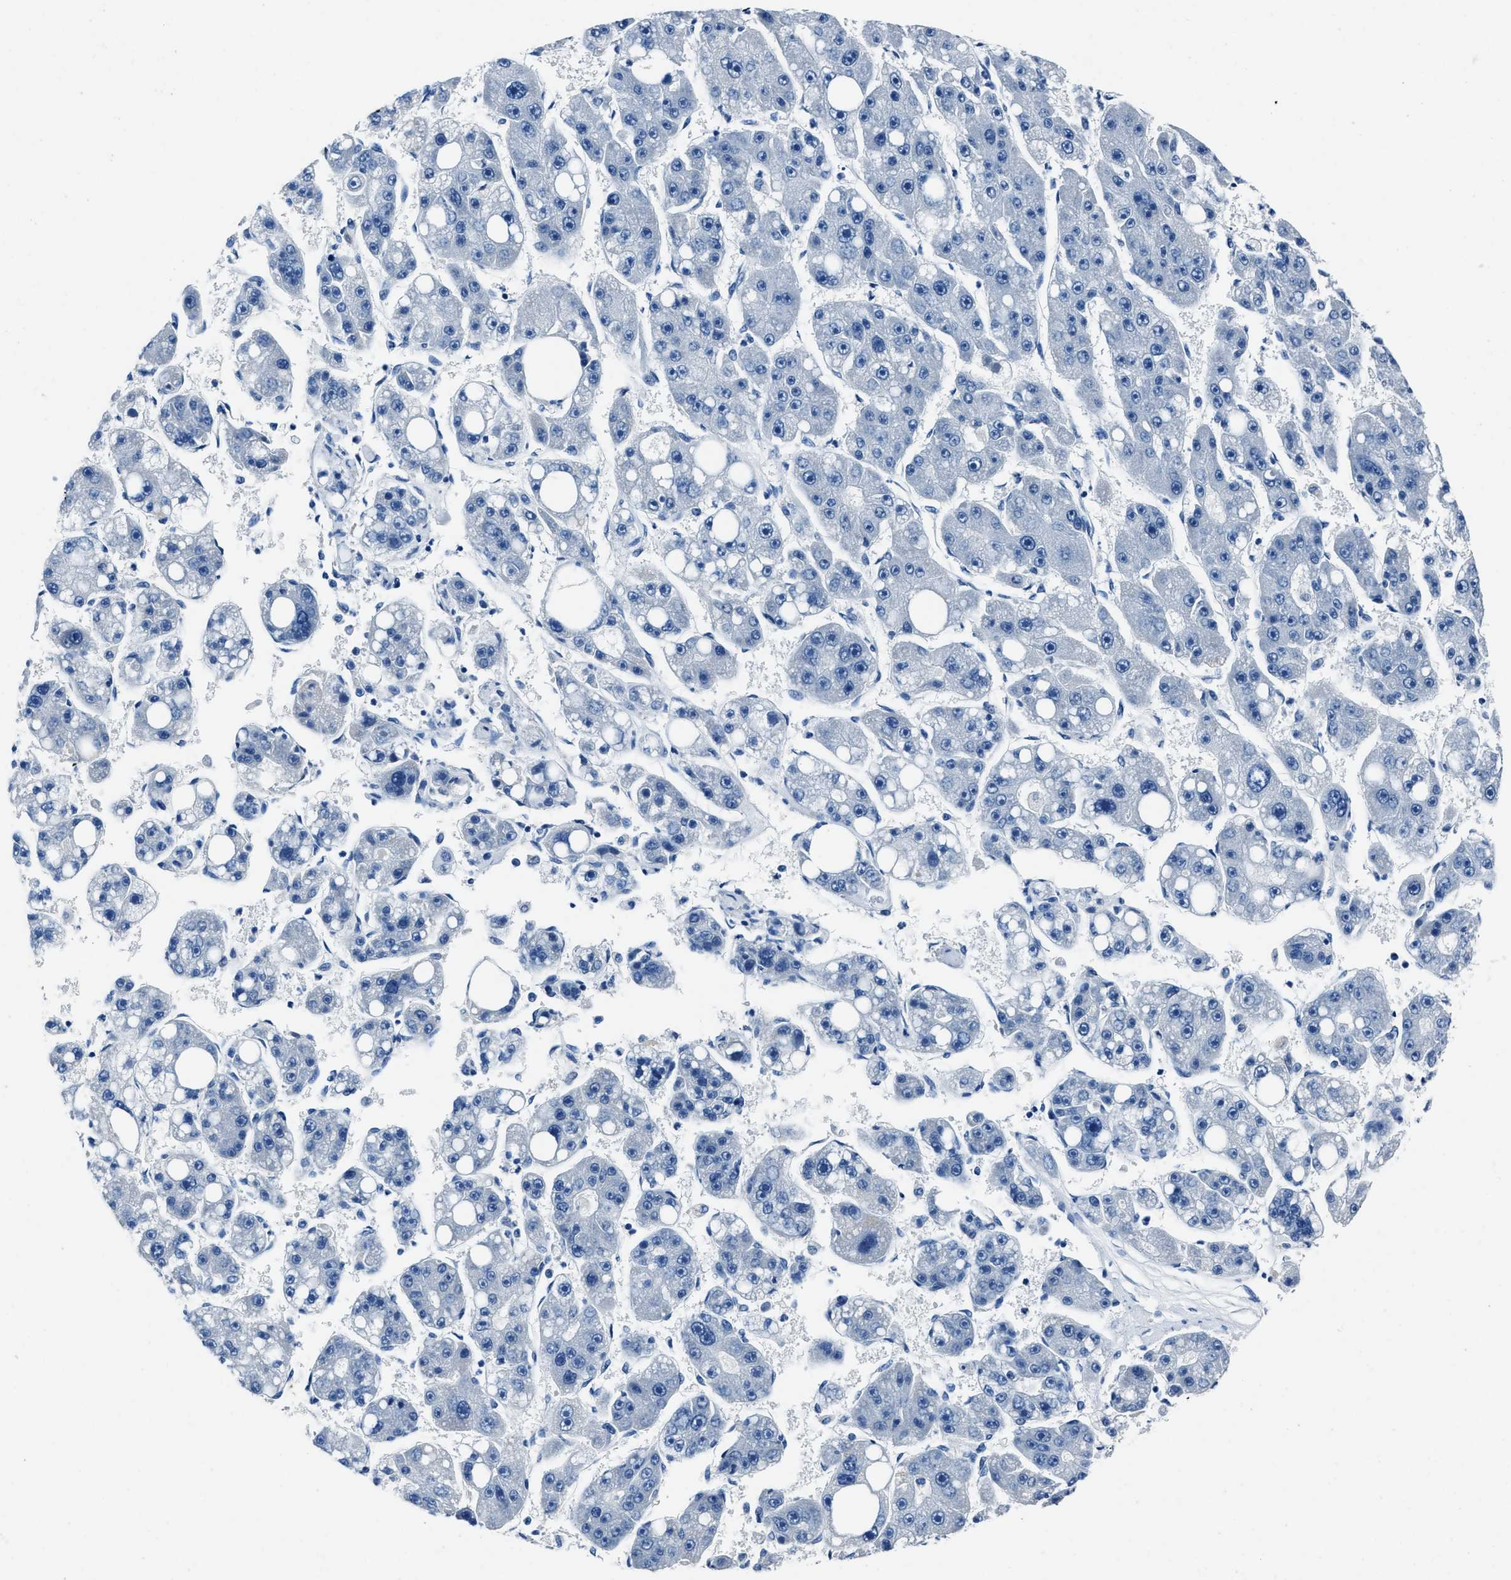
{"staining": {"intensity": "negative", "quantity": "none", "location": "none"}, "tissue": "liver cancer", "cell_type": "Tumor cells", "image_type": "cancer", "snomed": [{"axis": "morphology", "description": "Carcinoma, Hepatocellular, NOS"}, {"axis": "topography", "description": "Liver"}], "caption": "Tumor cells show no significant protein staining in hepatocellular carcinoma (liver).", "gene": "NACAD", "patient": {"sex": "female", "age": 61}}